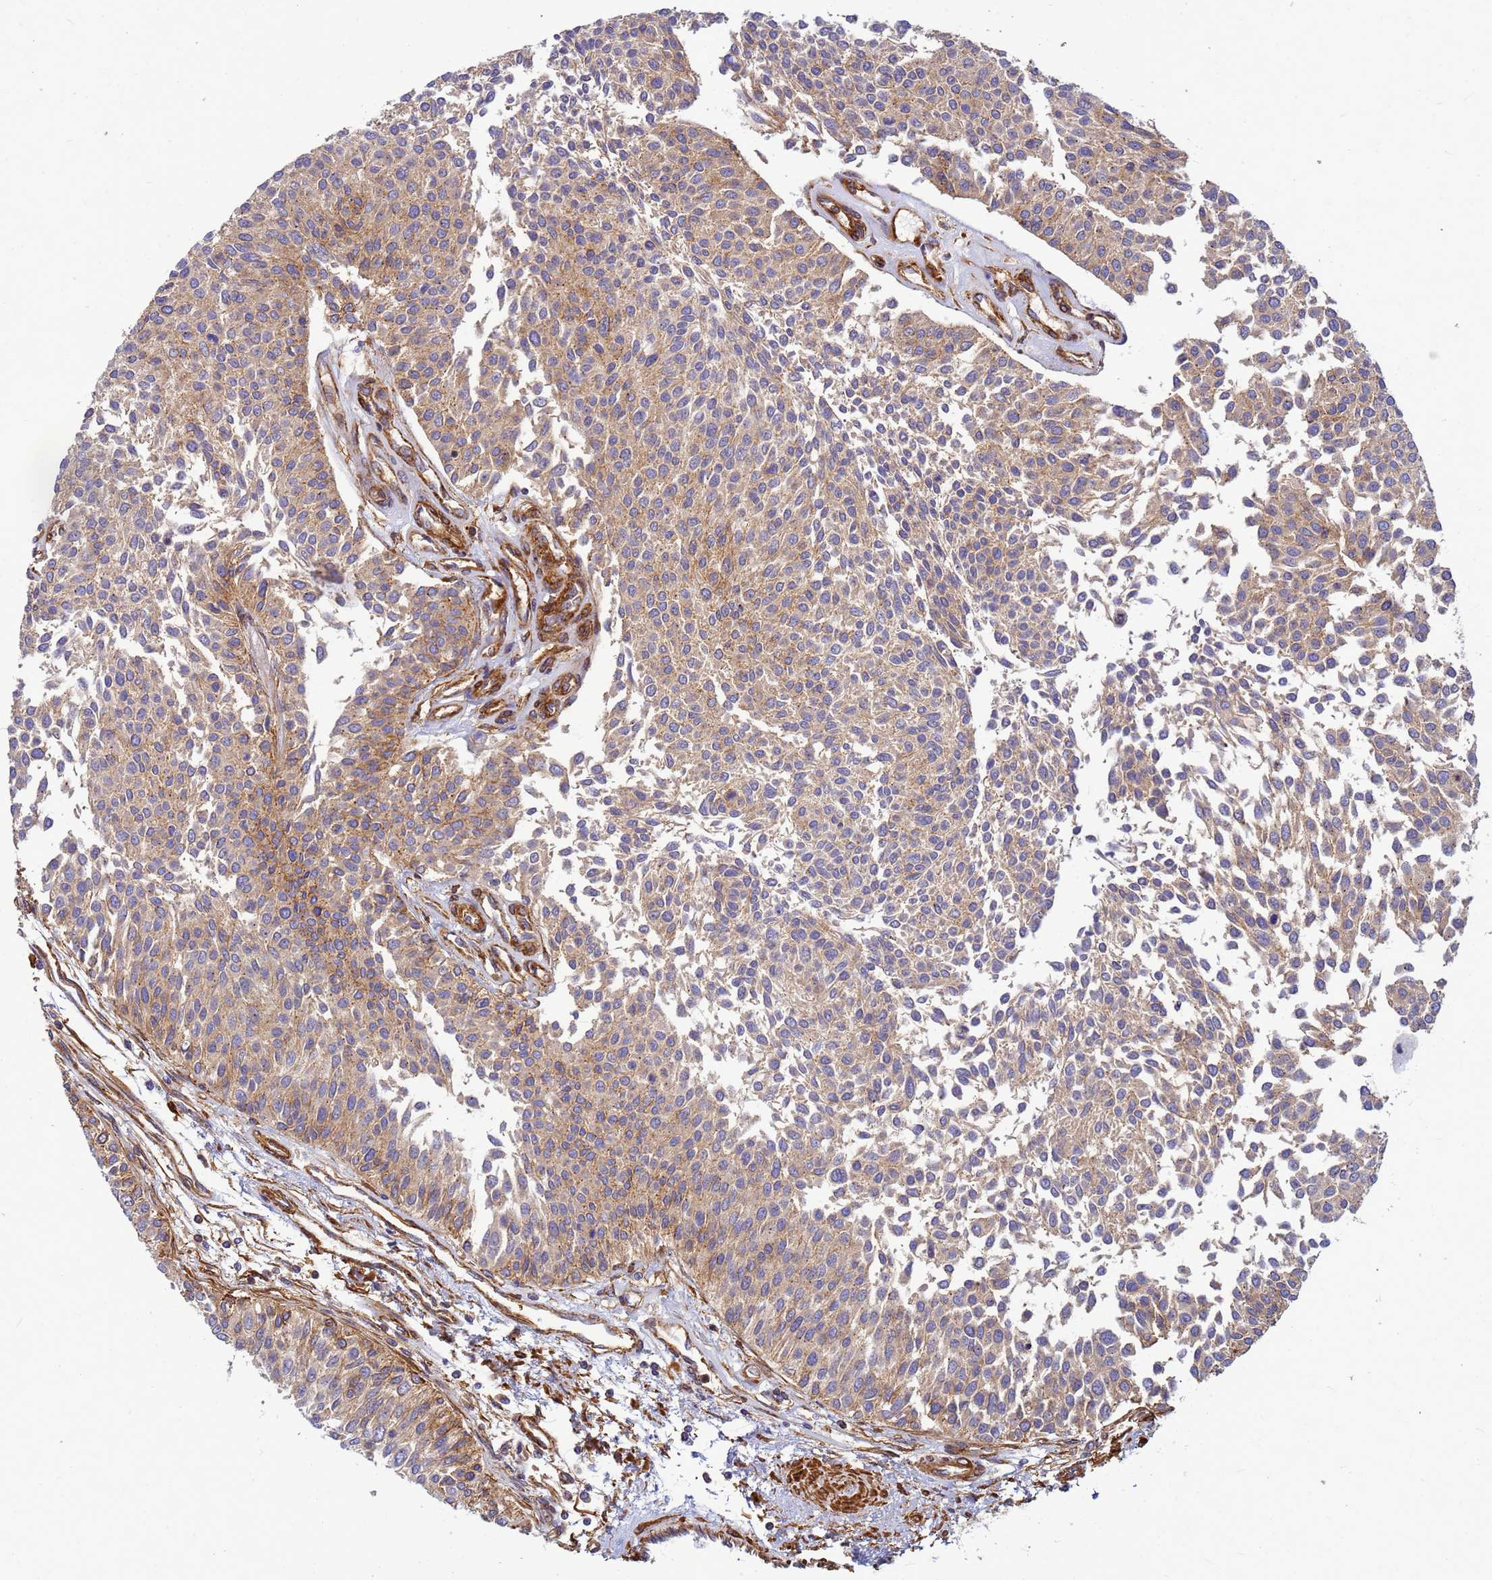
{"staining": {"intensity": "moderate", "quantity": "<25%", "location": "cytoplasmic/membranous"}, "tissue": "urothelial cancer", "cell_type": "Tumor cells", "image_type": "cancer", "snomed": [{"axis": "morphology", "description": "Urothelial carcinoma, NOS"}, {"axis": "topography", "description": "Urinary bladder"}], "caption": "DAB (3,3'-diaminobenzidine) immunohistochemical staining of human transitional cell carcinoma reveals moderate cytoplasmic/membranous protein expression in approximately <25% of tumor cells.", "gene": "C2CD5", "patient": {"sex": "male", "age": 55}}